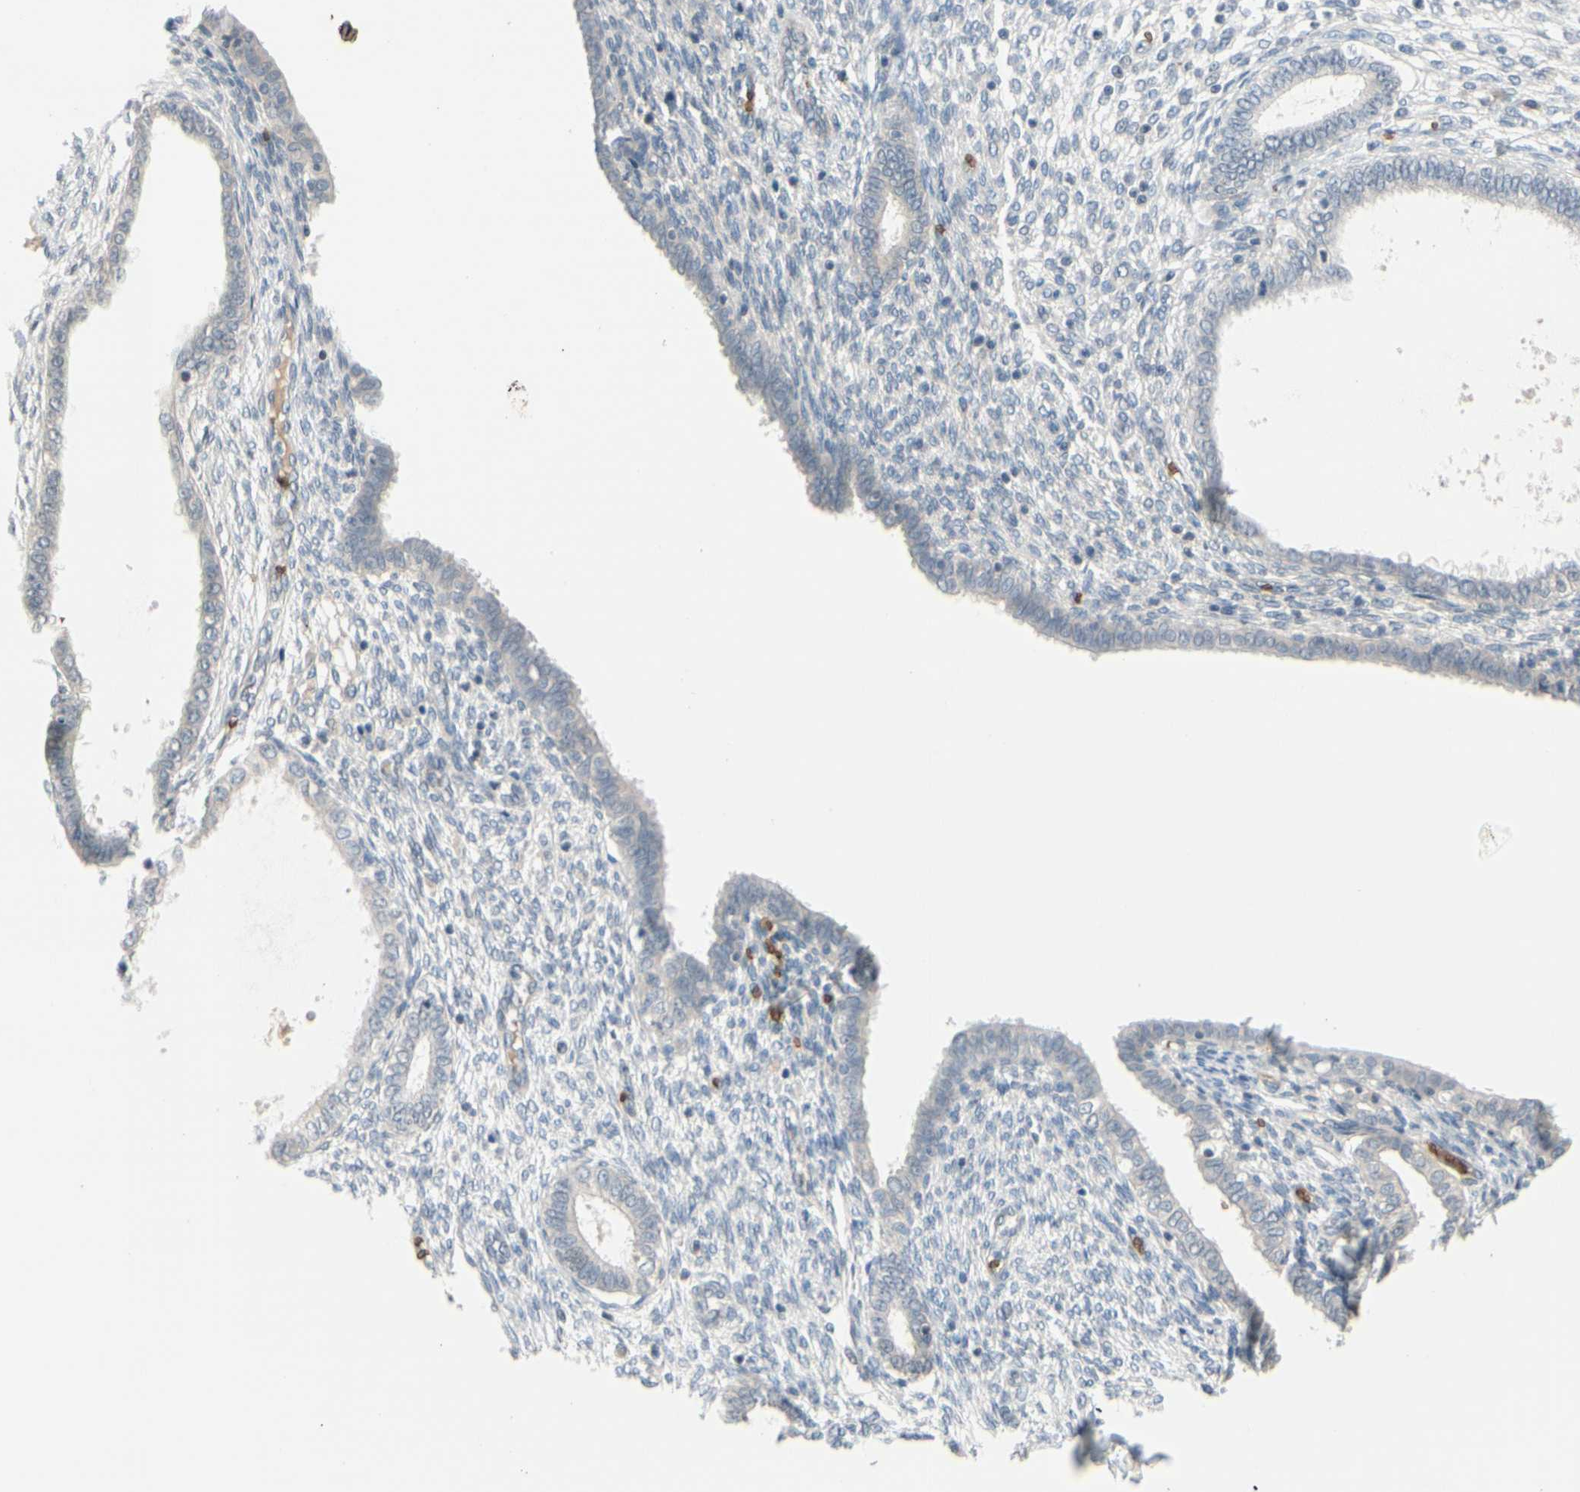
{"staining": {"intensity": "moderate", "quantity": "25%-75%", "location": "cytoplasmic/membranous"}, "tissue": "endometrium", "cell_type": "Cells in endometrial stroma", "image_type": "normal", "snomed": [{"axis": "morphology", "description": "Normal tissue, NOS"}, {"axis": "topography", "description": "Endometrium"}], "caption": "Brown immunohistochemical staining in benign human endometrium exhibits moderate cytoplasmic/membranous positivity in about 25%-75% of cells in endometrial stroma. (Brightfield microscopy of DAB IHC at high magnification).", "gene": "GYPC", "patient": {"sex": "female", "age": 72}}